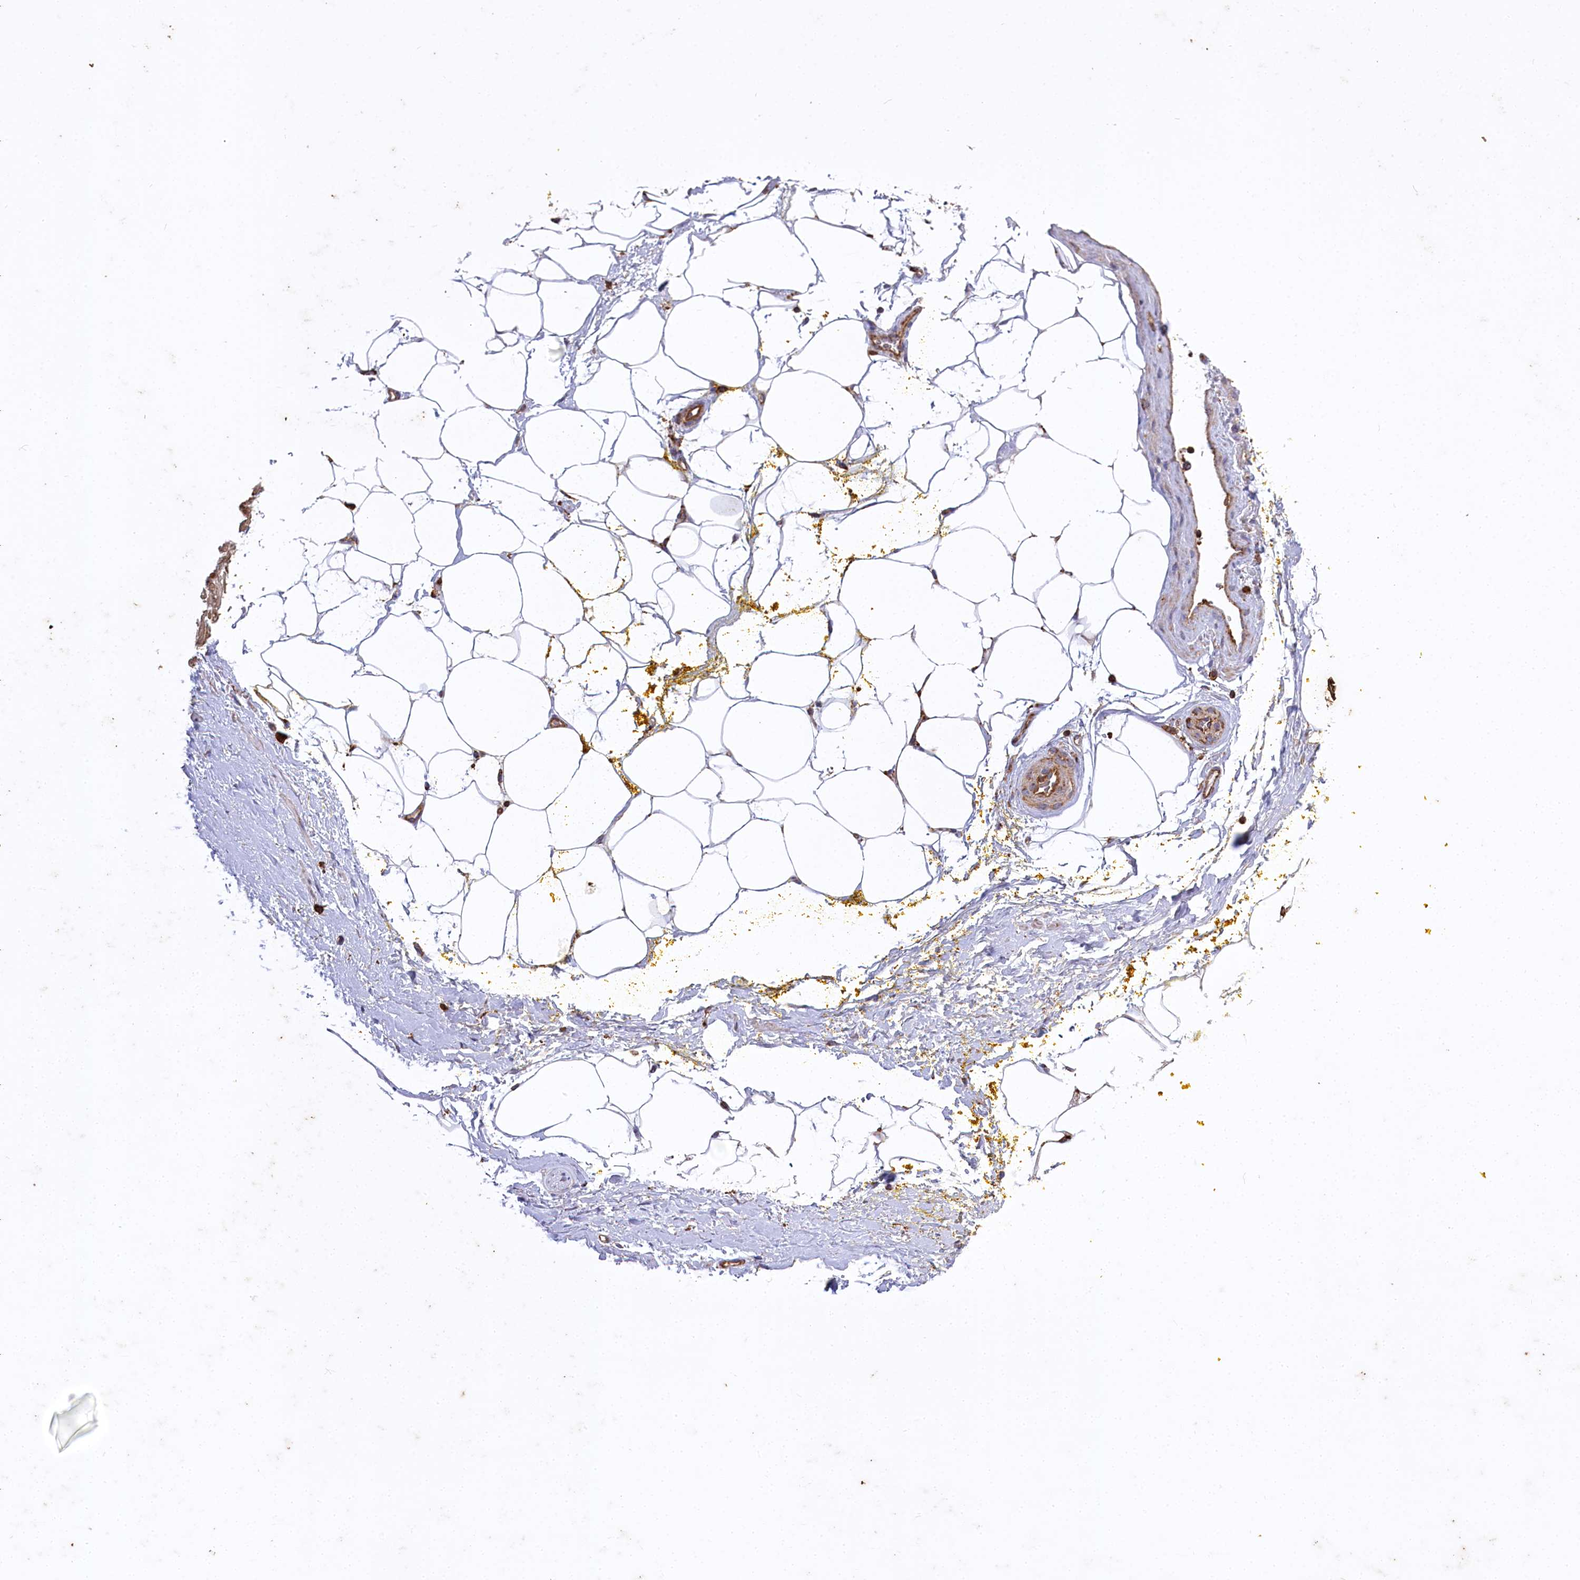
{"staining": {"intensity": "moderate", "quantity": "25%-75%", "location": "cytoplasmic/membranous"}, "tissue": "adipose tissue", "cell_type": "Adipocytes", "image_type": "normal", "snomed": [{"axis": "morphology", "description": "Normal tissue, NOS"}, {"axis": "morphology", "description": "Adenocarcinoma, Low grade"}, {"axis": "topography", "description": "Prostate"}, {"axis": "topography", "description": "Peripheral nerve tissue"}], "caption": "Adipocytes display medium levels of moderate cytoplasmic/membranous staining in approximately 25%-75% of cells in benign human adipose tissue. The staining is performed using DAB brown chromogen to label protein expression. The nuclei are counter-stained blue using hematoxylin.", "gene": "CARD19", "patient": {"sex": "male", "age": 63}}